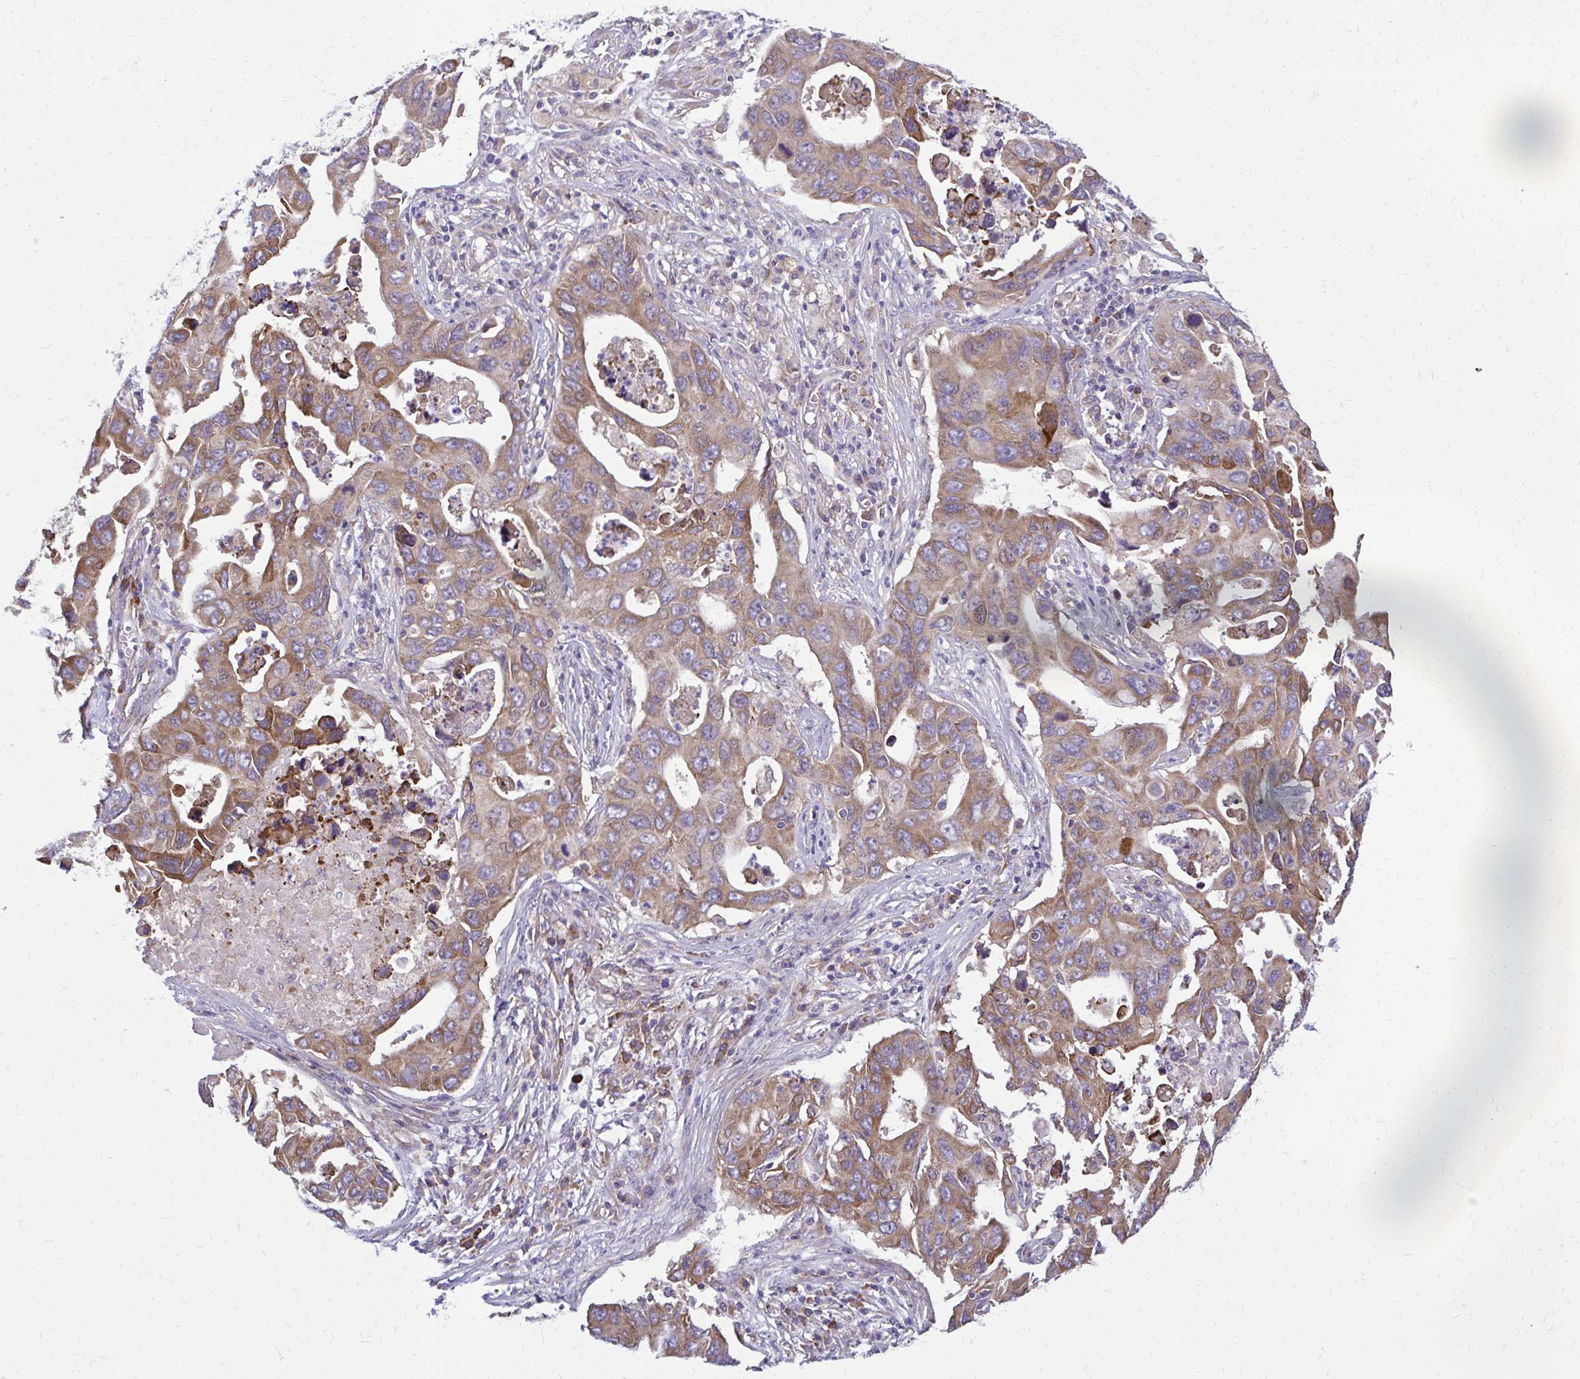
{"staining": {"intensity": "moderate", "quantity": ">75%", "location": "cytoplasmic/membranous"}, "tissue": "lung cancer", "cell_type": "Tumor cells", "image_type": "cancer", "snomed": [{"axis": "morphology", "description": "Adenocarcinoma, NOS"}, {"axis": "topography", "description": "Lung"}], "caption": "A brown stain highlights moderate cytoplasmic/membranous staining of a protein in human lung cancer tumor cells.", "gene": "CEMP1", "patient": {"sex": "male", "age": 64}}